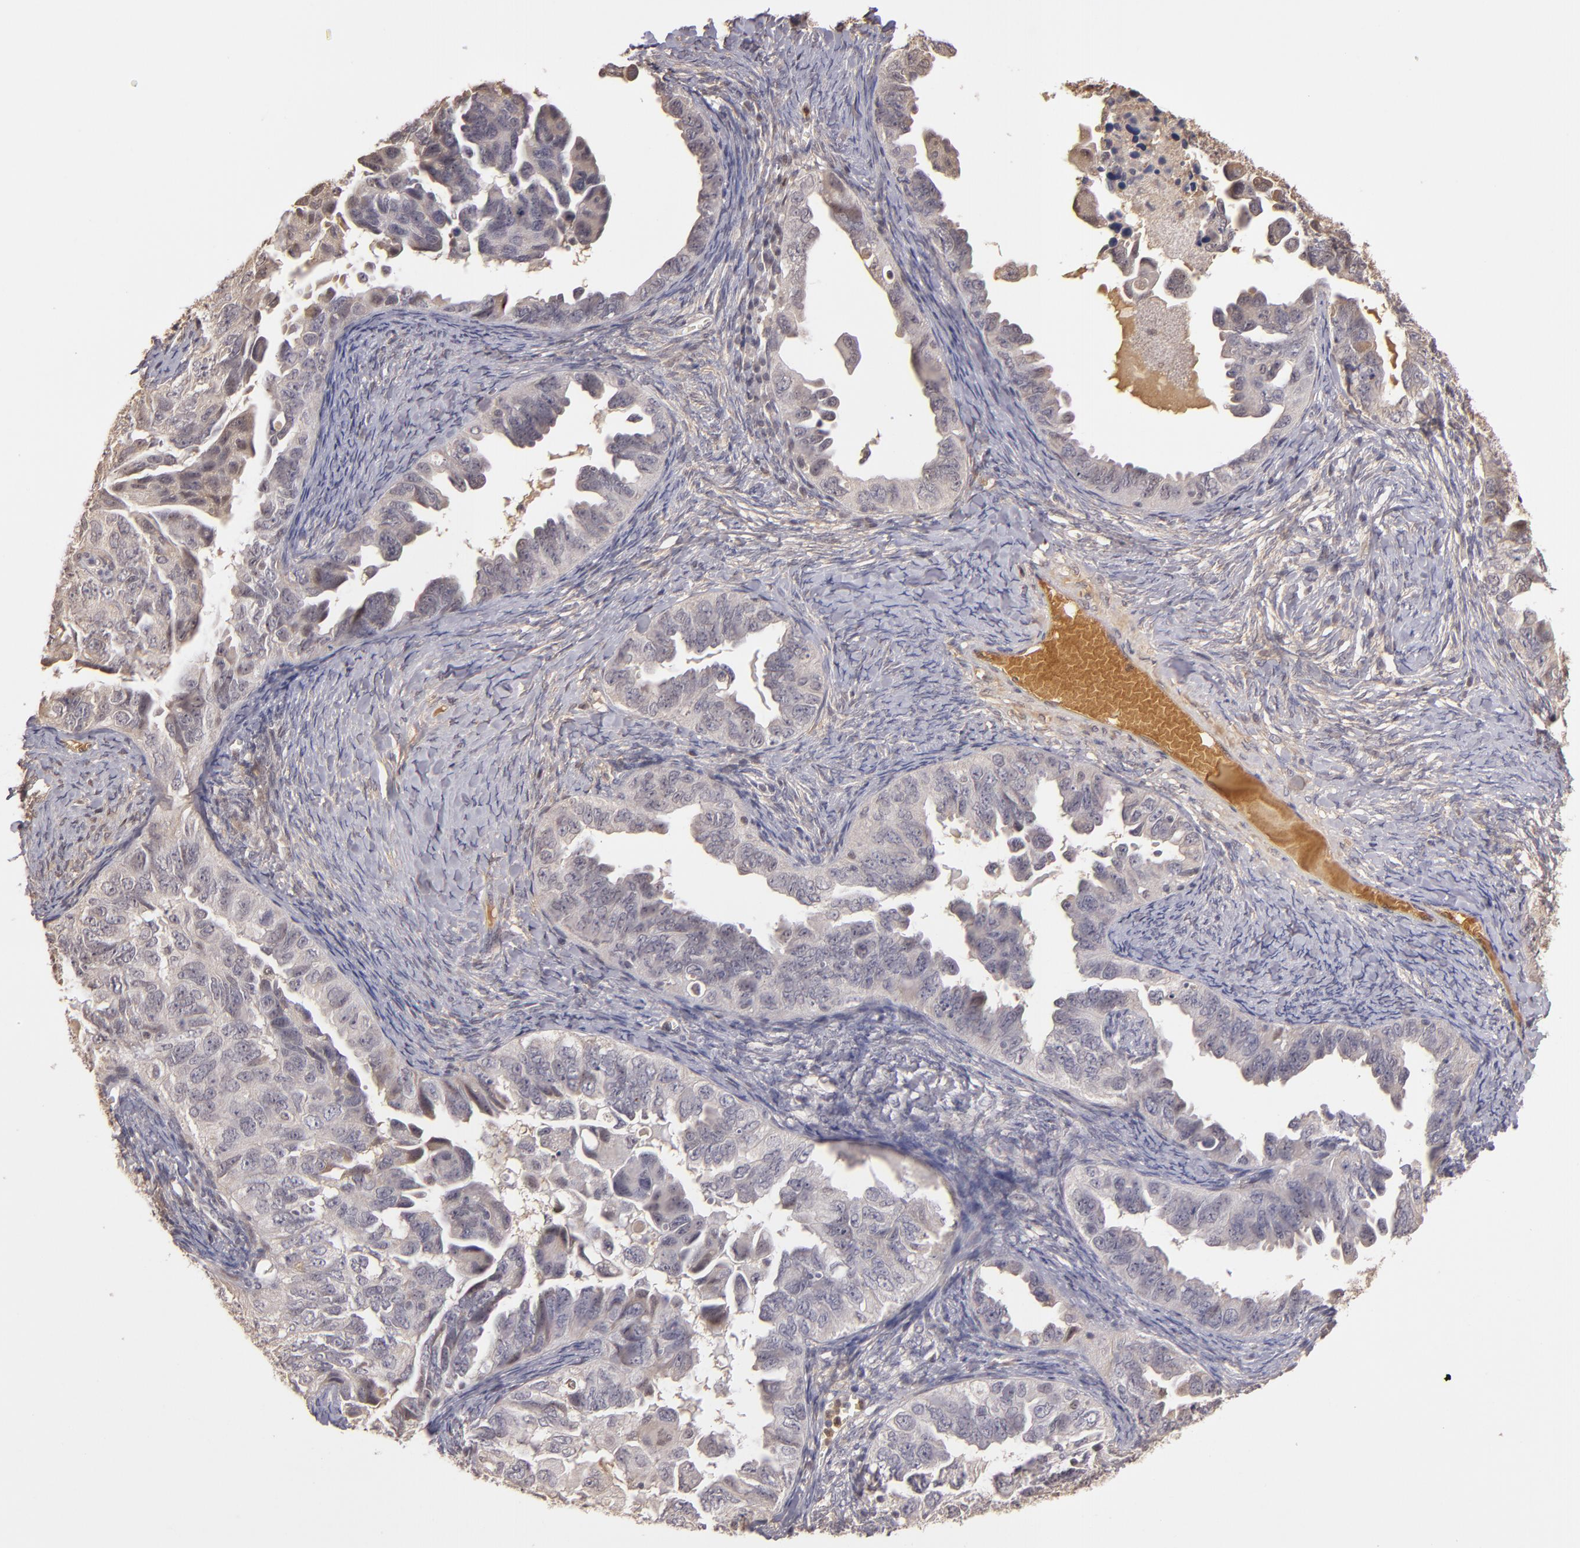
{"staining": {"intensity": "weak", "quantity": ">75%", "location": "cytoplasmic/membranous"}, "tissue": "ovarian cancer", "cell_type": "Tumor cells", "image_type": "cancer", "snomed": [{"axis": "morphology", "description": "Cystadenocarcinoma, serous, NOS"}, {"axis": "topography", "description": "Ovary"}], "caption": "Tumor cells reveal weak cytoplasmic/membranous positivity in approximately >75% of cells in ovarian cancer (serous cystadenocarcinoma).", "gene": "LRG1", "patient": {"sex": "female", "age": 82}}